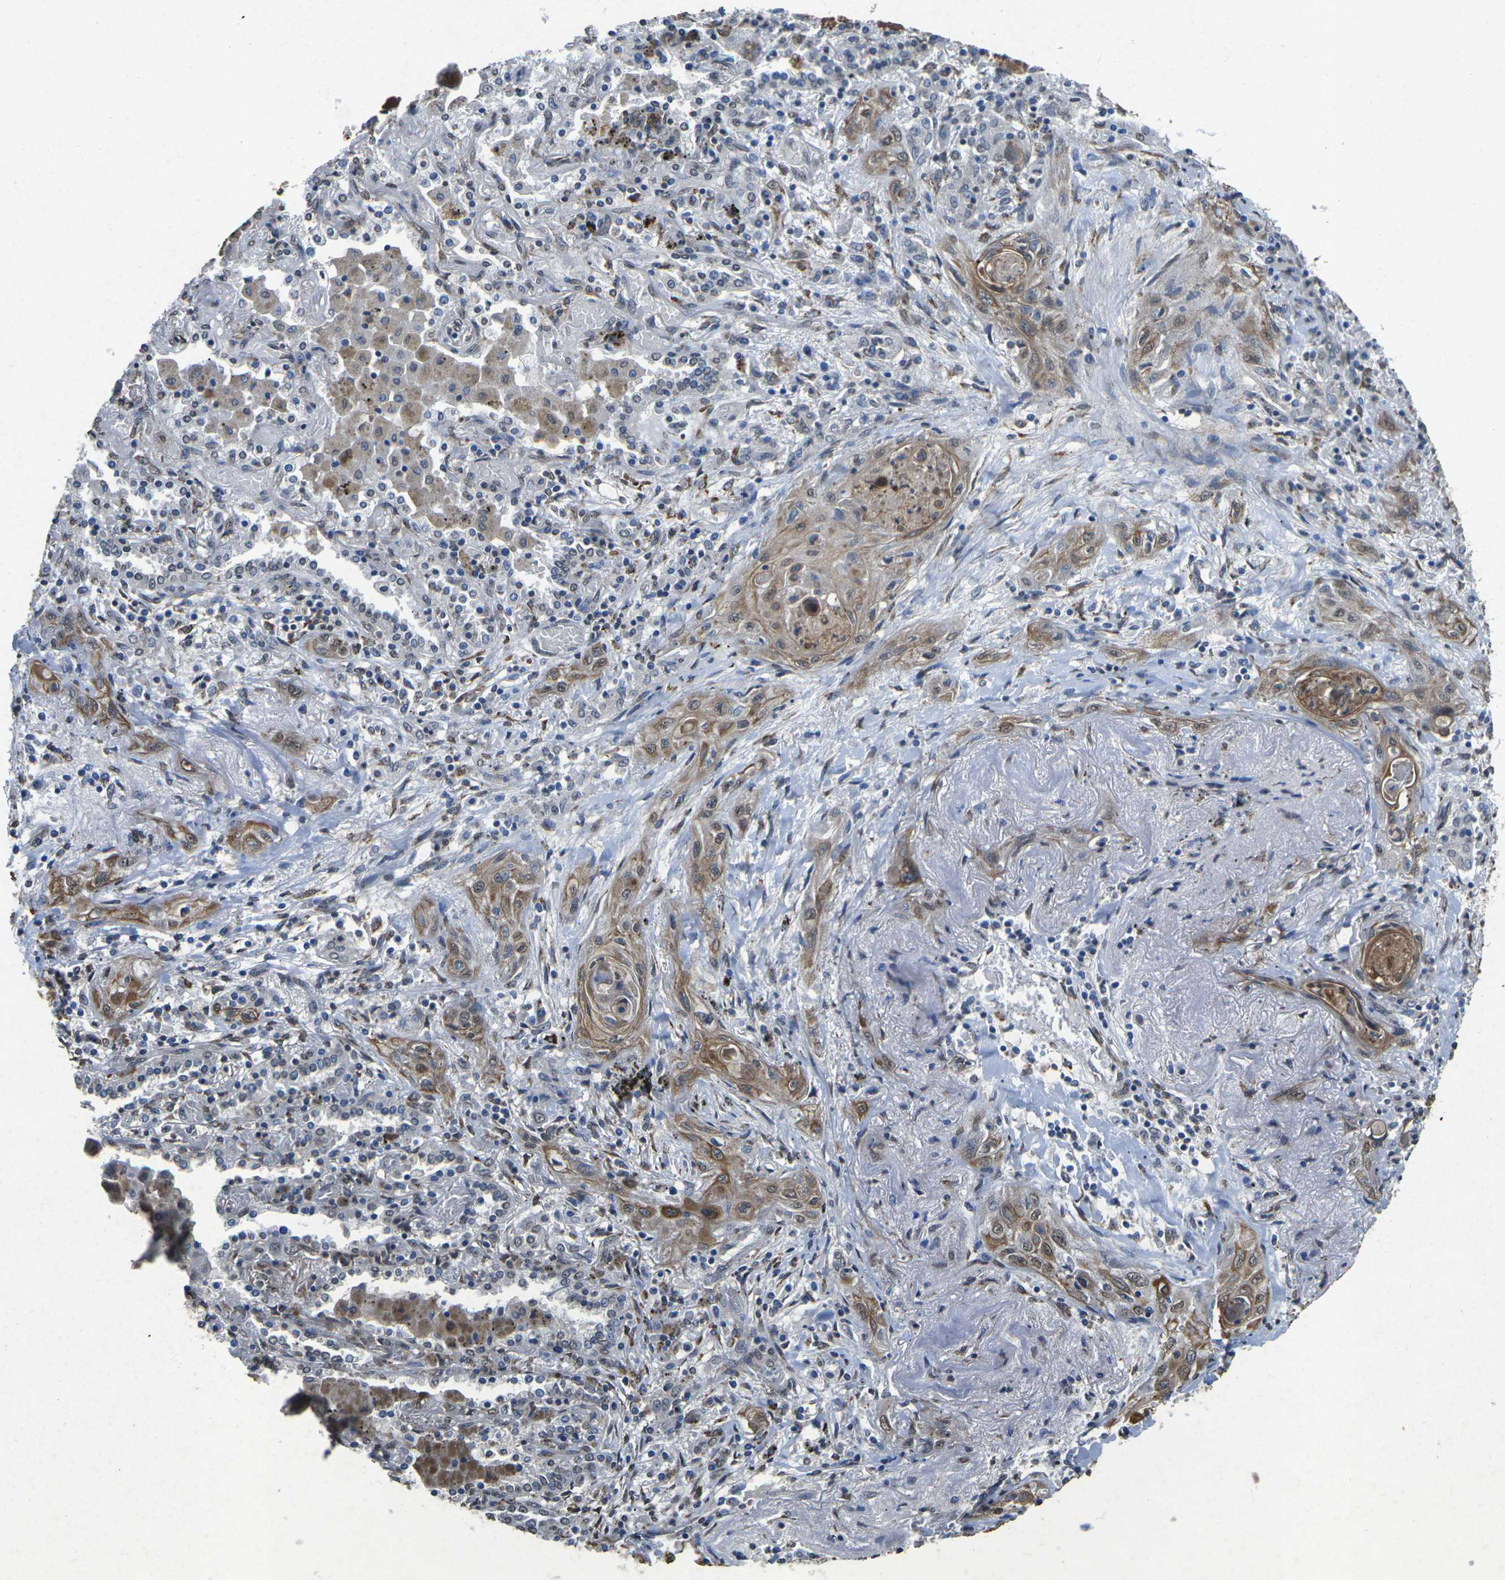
{"staining": {"intensity": "moderate", "quantity": "25%-75%", "location": "cytoplasmic/membranous"}, "tissue": "lung cancer", "cell_type": "Tumor cells", "image_type": "cancer", "snomed": [{"axis": "morphology", "description": "Squamous cell carcinoma, NOS"}, {"axis": "topography", "description": "Lung"}], "caption": "Protein staining displays moderate cytoplasmic/membranous staining in approximately 25%-75% of tumor cells in squamous cell carcinoma (lung).", "gene": "SCNN1B", "patient": {"sex": "female", "age": 47}}